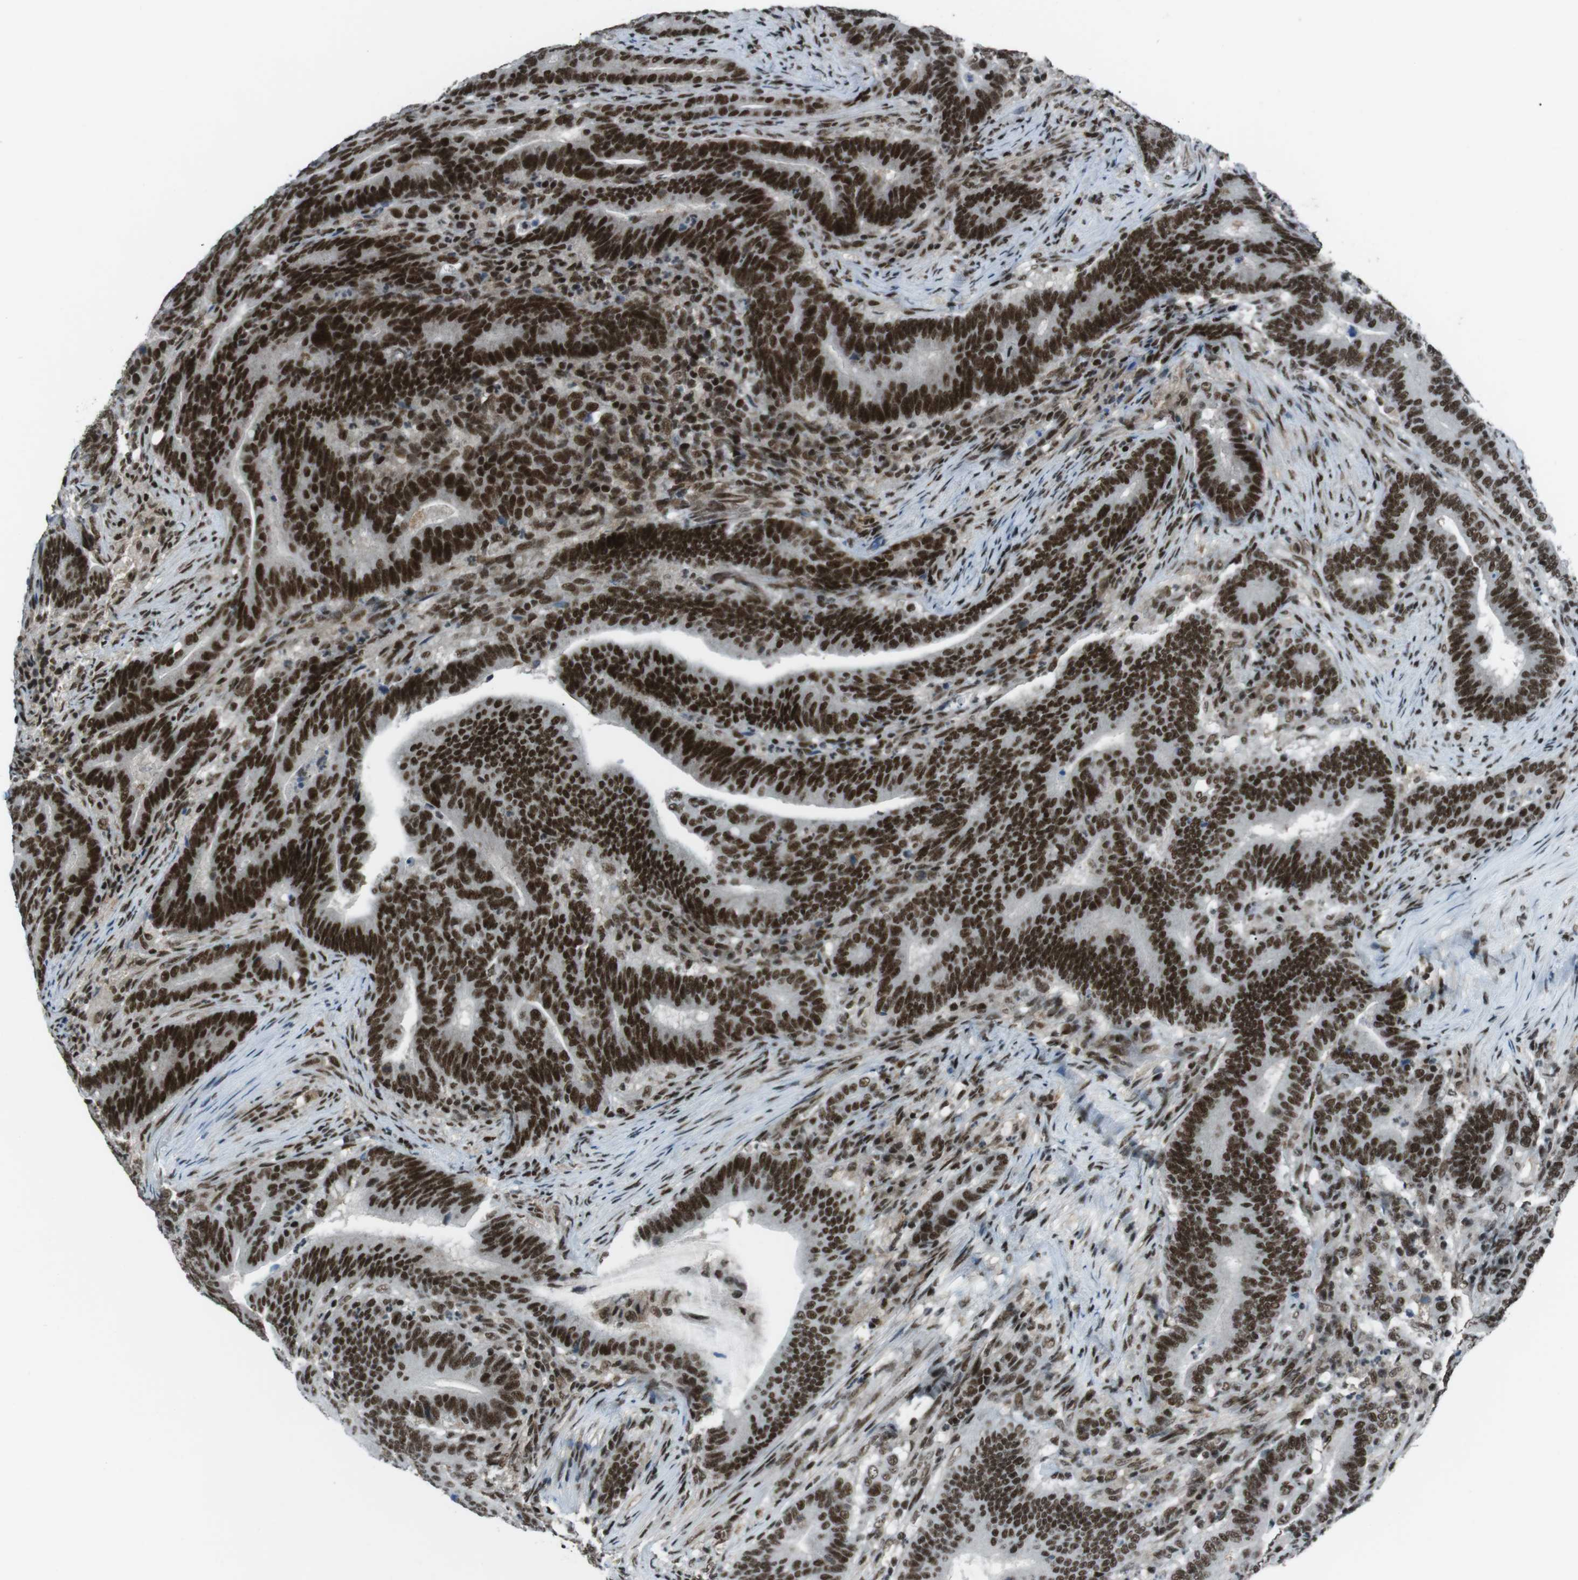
{"staining": {"intensity": "strong", "quantity": ">75%", "location": "nuclear"}, "tissue": "colorectal cancer", "cell_type": "Tumor cells", "image_type": "cancer", "snomed": [{"axis": "morphology", "description": "Normal tissue, NOS"}, {"axis": "morphology", "description": "Adenocarcinoma, NOS"}, {"axis": "topography", "description": "Colon"}], "caption": "Protein staining by IHC reveals strong nuclear staining in approximately >75% of tumor cells in colorectal adenocarcinoma. The protein of interest is shown in brown color, while the nuclei are stained blue.", "gene": "TAF1", "patient": {"sex": "female", "age": 66}}